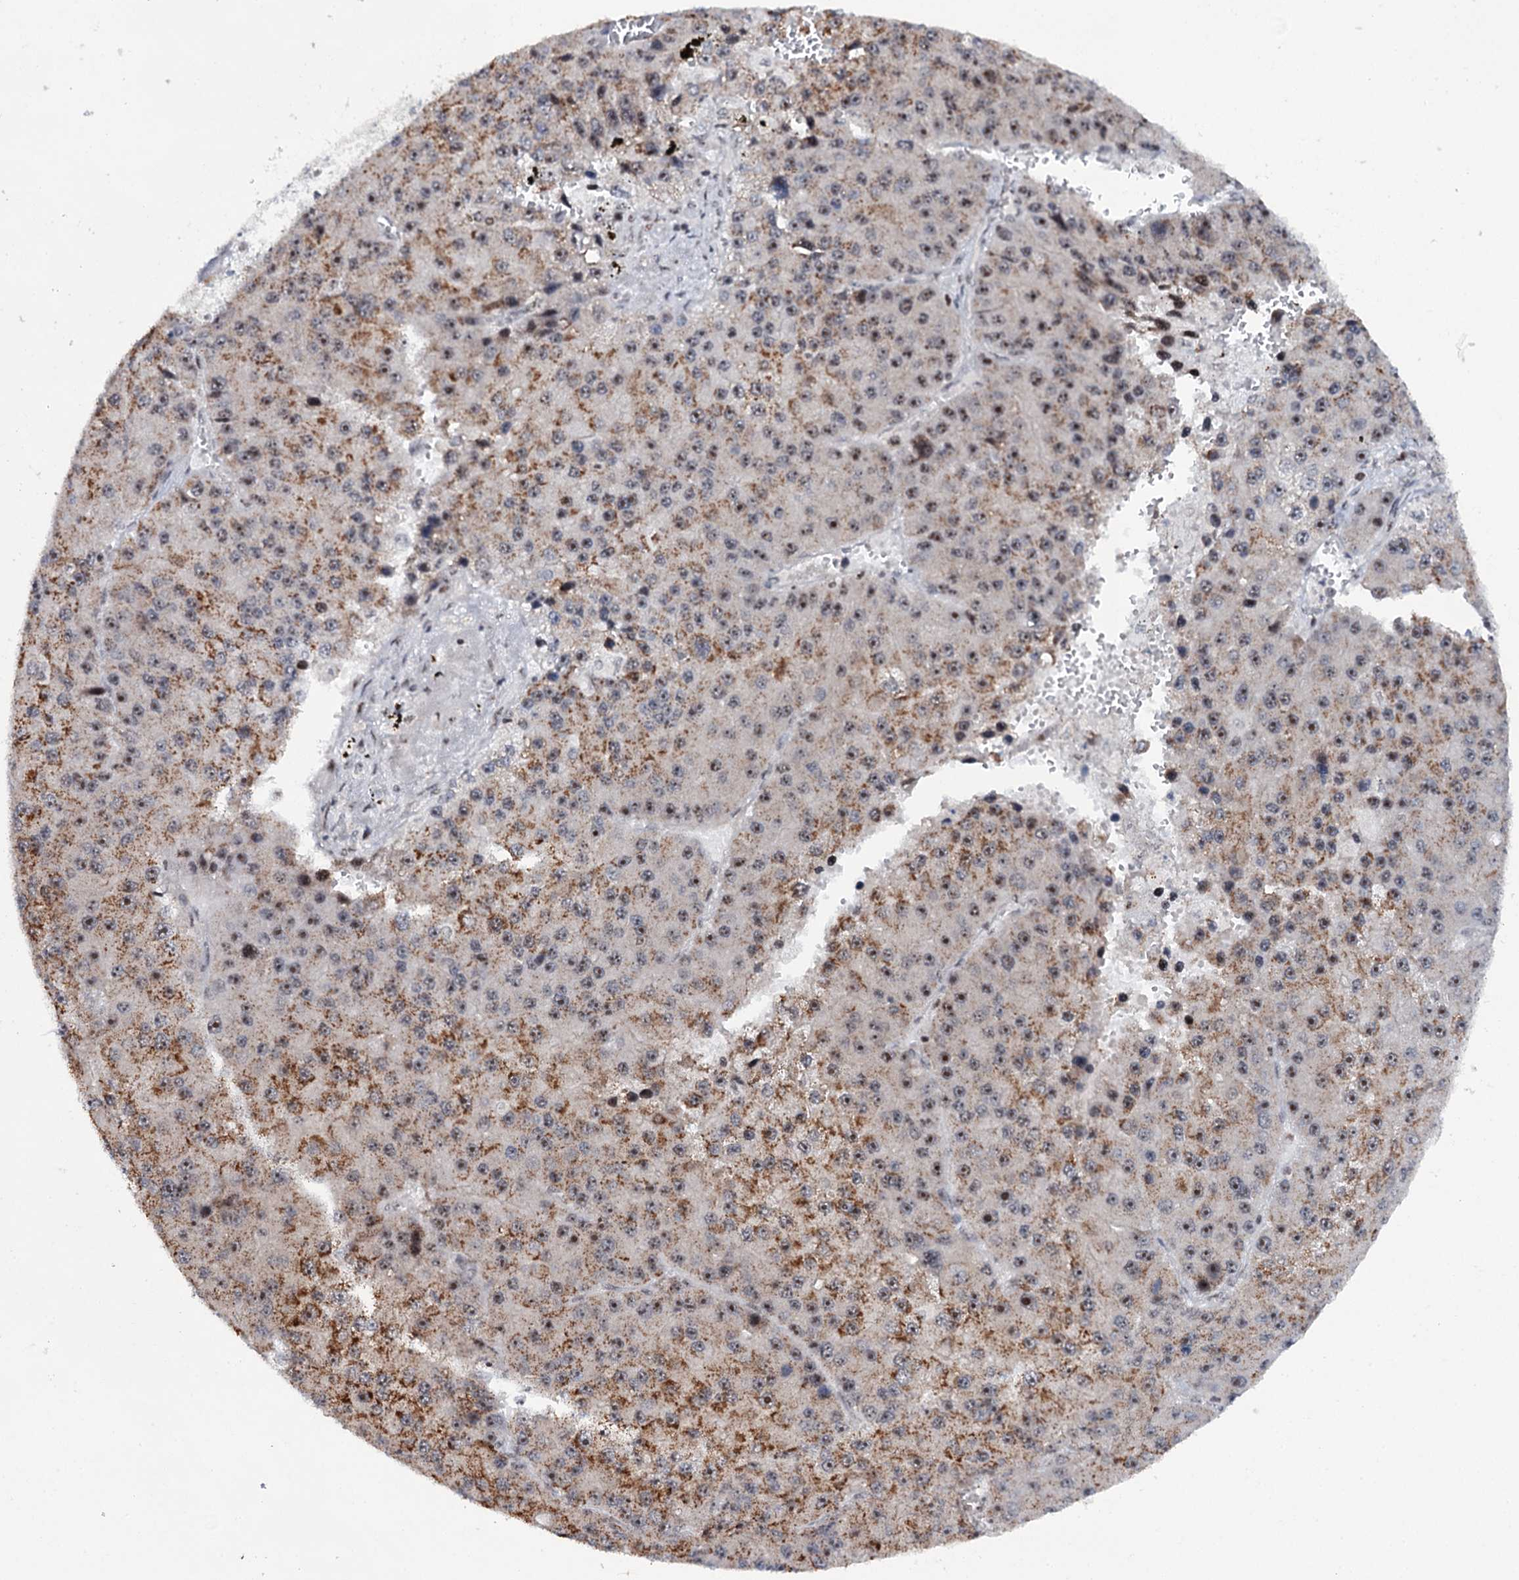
{"staining": {"intensity": "moderate", "quantity": ">75%", "location": "cytoplasmic/membranous,nuclear"}, "tissue": "liver cancer", "cell_type": "Tumor cells", "image_type": "cancer", "snomed": [{"axis": "morphology", "description": "Carcinoma, Hepatocellular, NOS"}, {"axis": "topography", "description": "Liver"}], "caption": "IHC histopathology image of liver cancer (hepatocellular carcinoma) stained for a protein (brown), which demonstrates medium levels of moderate cytoplasmic/membranous and nuclear expression in about >75% of tumor cells.", "gene": "BUD13", "patient": {"sex": "female", "age": 73}}